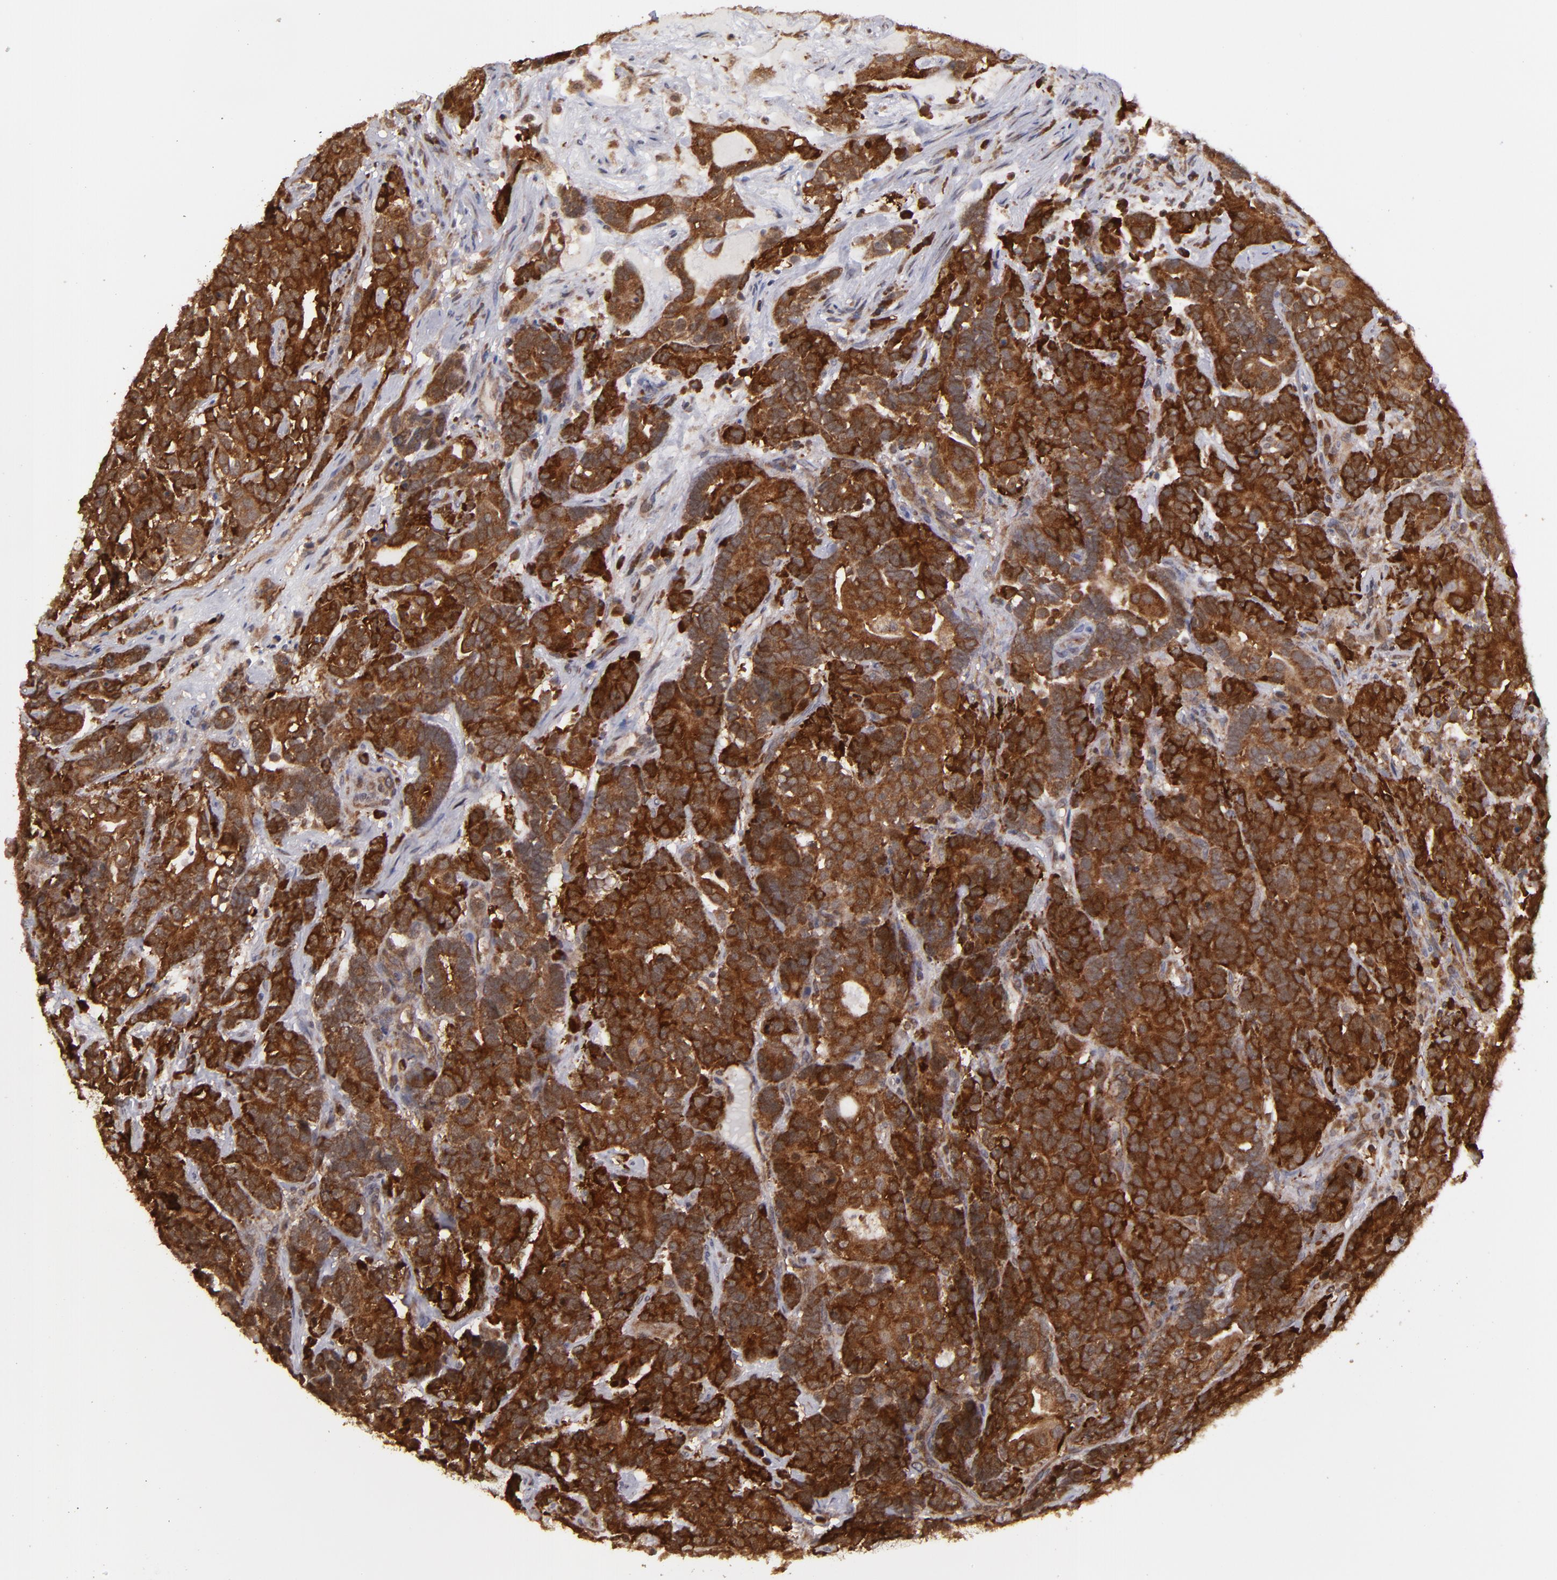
{"staining": {"intensity": "strong", "quantity": ">75%", "location": "cytoplasmic/membranous"}, "tissue": "testis cancer", "cell_type": "Tumor cells", "image_type": "cancer", "snomed": [{"axis": "morphology", "description": "Carcinoma, Embryonal, NOS"}, {"axis": "topography", "description": "Testis"}], "caption": "Protein positivity by immunohistochemistry exhibits strong cytoplasmic/membranous positivity in approximately >75% of tumor cells in testis cancer.", "gene": "MAPK3", "patient": {"sex": "male", "age": 26}}